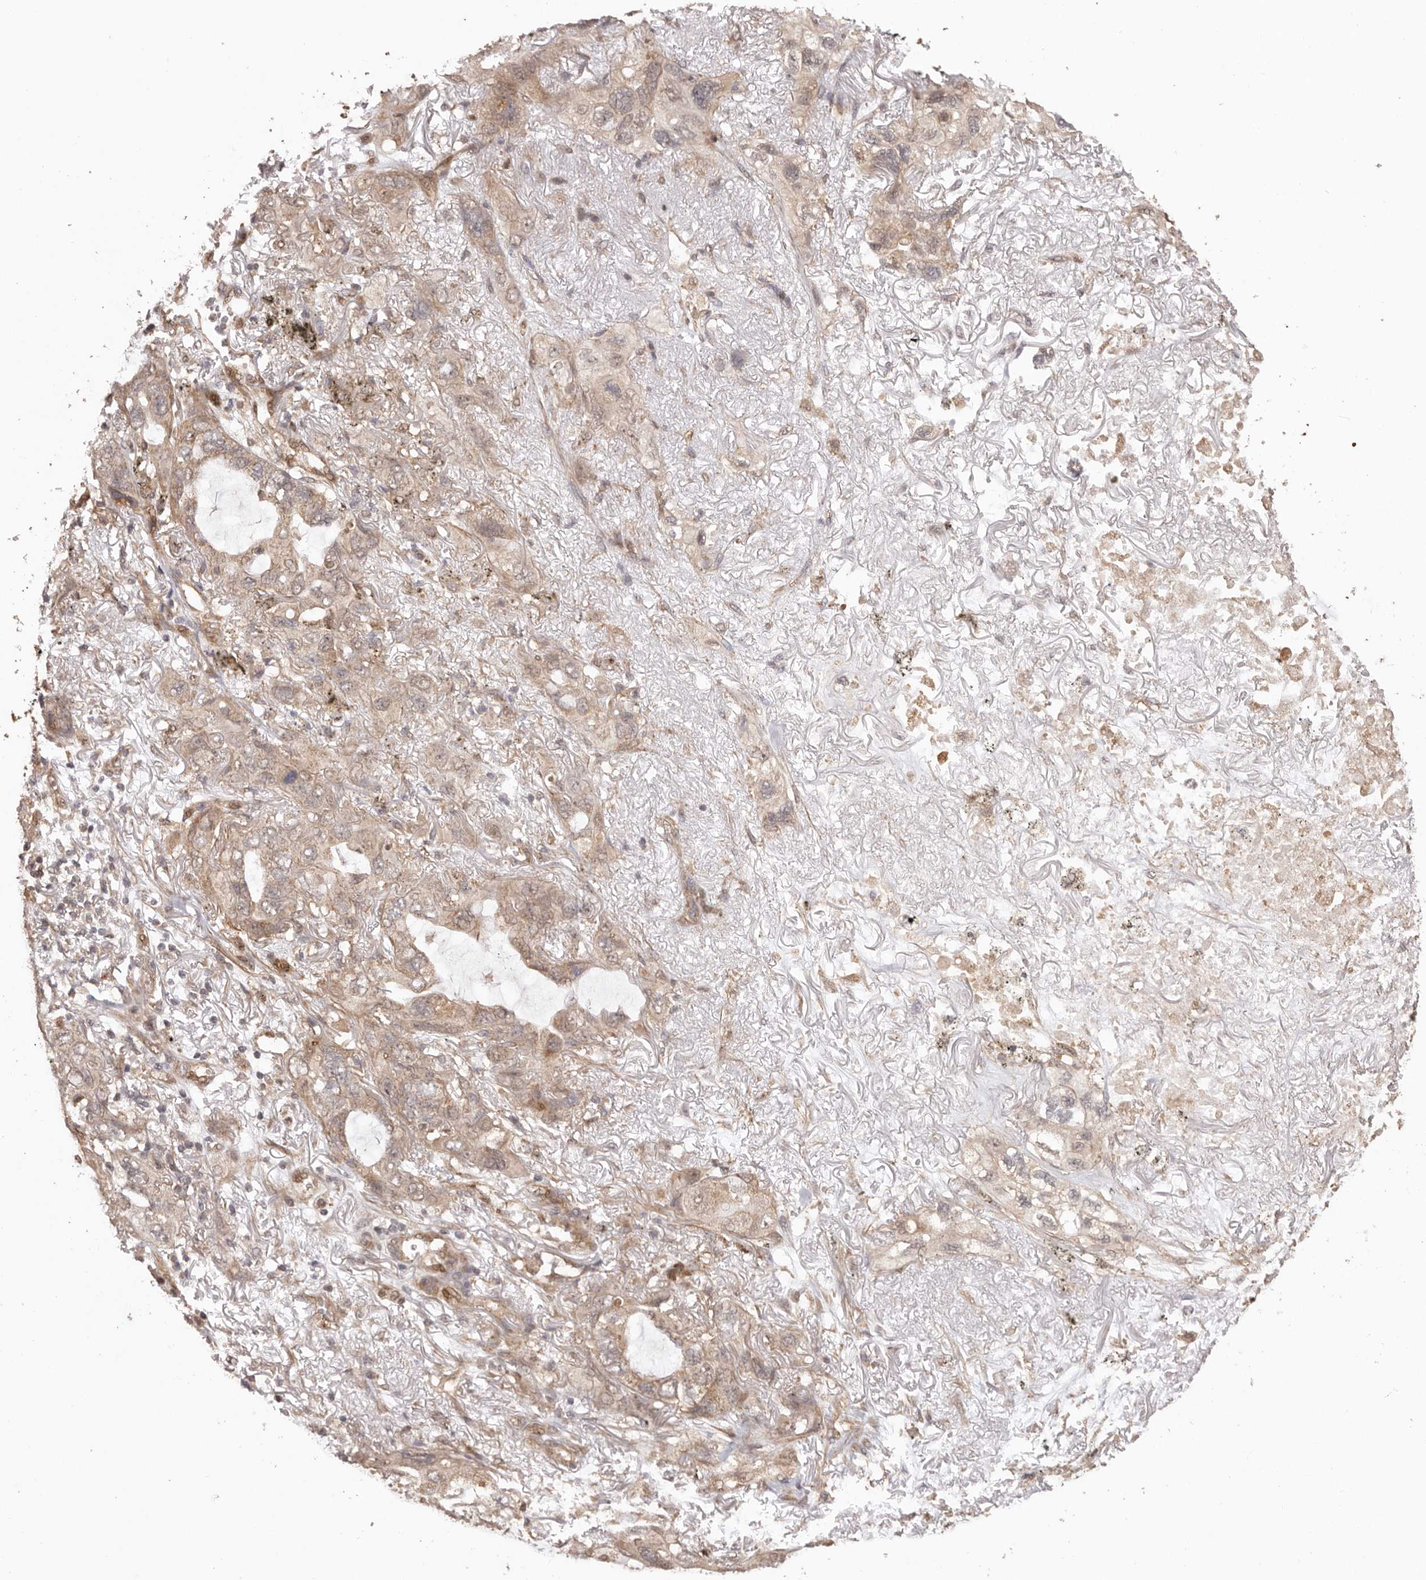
{"staining": {"intensity": "weak", "quantity": ">75%", "location": "cytoplasmic/membranous"}, "tissue": "lung cancer", "cell_type": "Tumor cells", "image_type": "cancer", "snomed": [{"axis": "morphology", "description": "Squamous cell carcinoma, NOS"}, {"axis": "topography", "description": "Lung"}], "caption": "Brown immunohistochemical staining in lung squamous cell carcinoma displays weak cytoplasmic/membranous expression in about >75% of tumor cells.", "gene": "UBR2", "patient": {"sex": "female", "age": 73}}